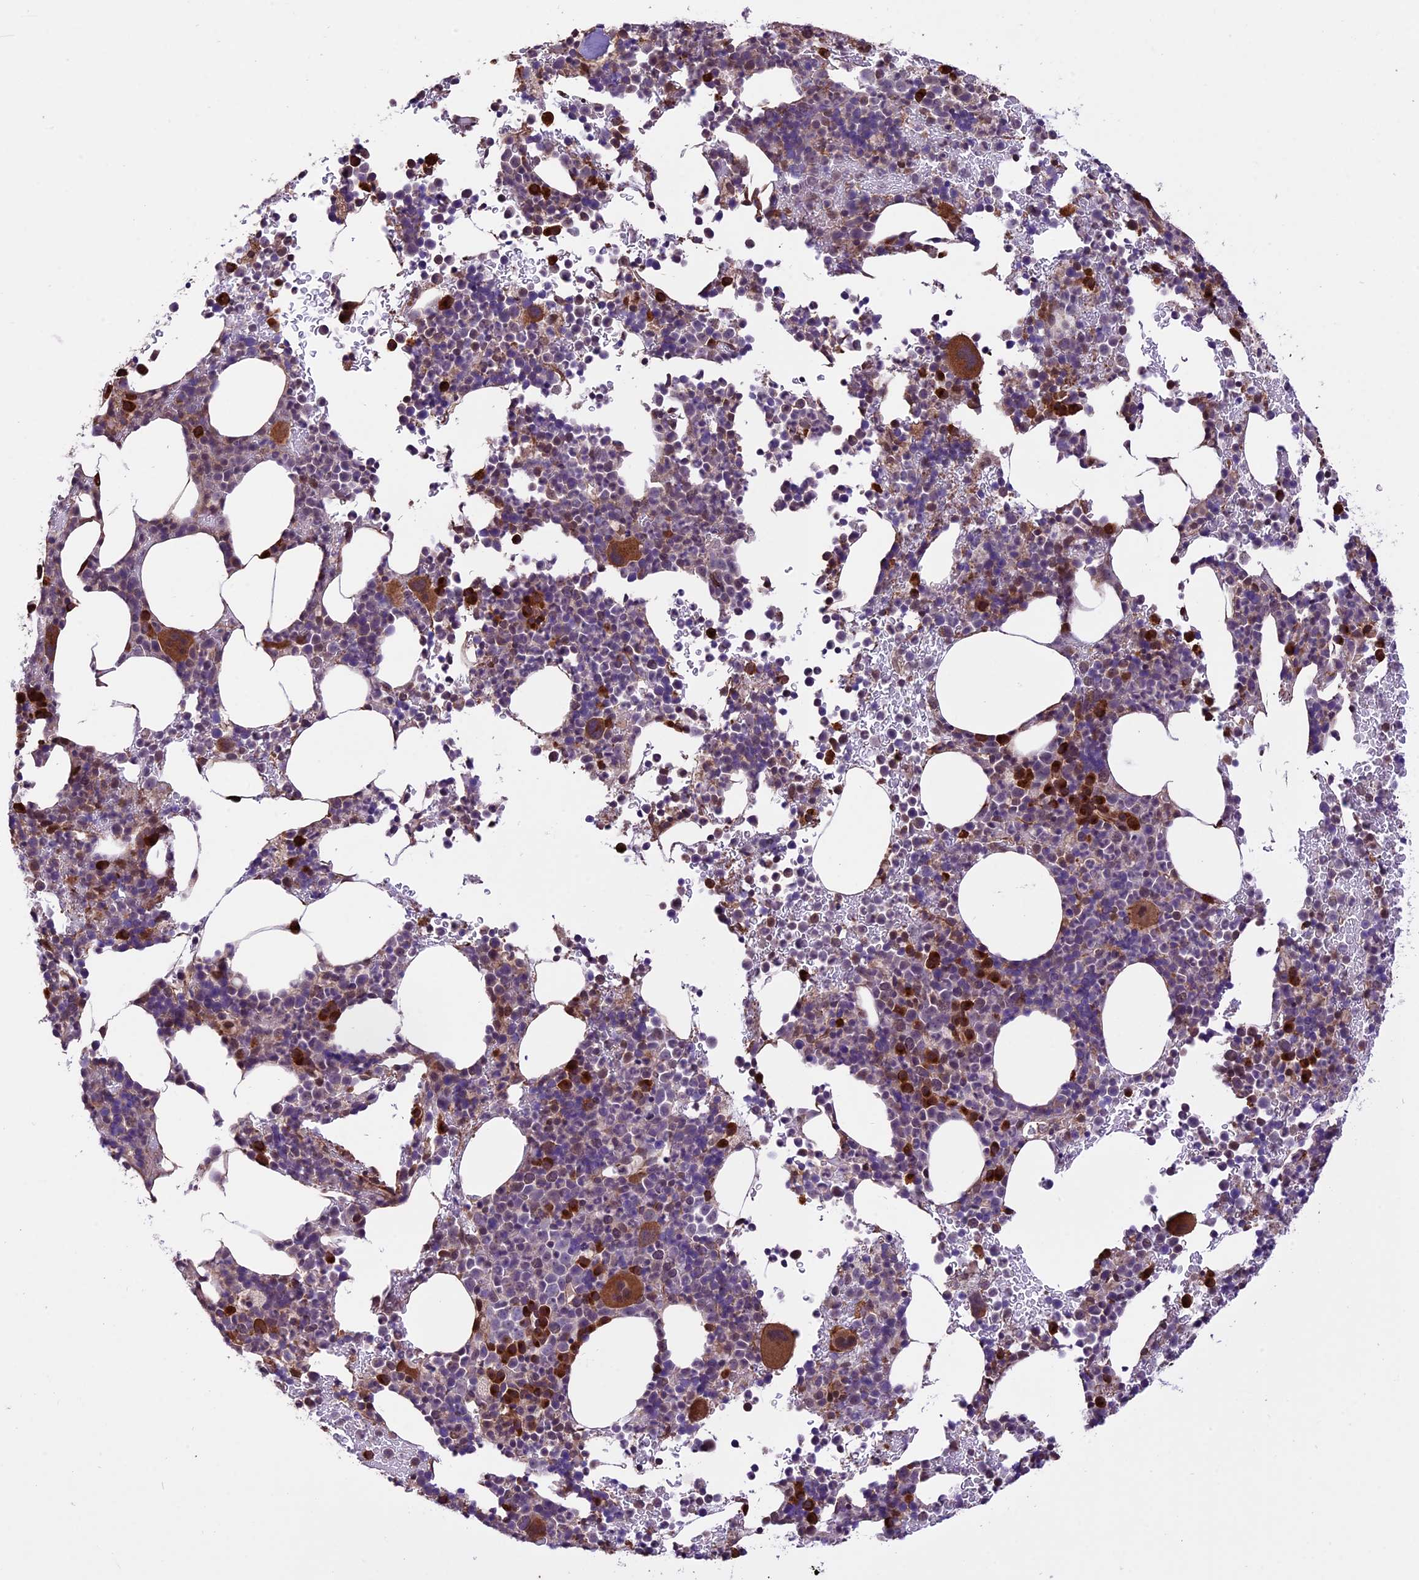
{"staining": {"intensity": "strong", "quantity": "25%-75%", "location": "cytoplasmic/membranous"}, "tissue": "bone marrow", "cell_type": "Hematopoietic cells", "image_type": "normal", "snomed": [{"axis": "morphology", "description": "Normal tissue, NOS"}, {"axis": "topography", "description": "Bone marrow"}], "caption": "Immunohistochemical staining of unremarkable bone marrow shows 25%-75% levels of strong cytoplasmic/membranous protein staining in about 25%-75% of hematopoietic cells.", "gene": "HDAC5", "patient": {"sex": "female", "age": 82}}